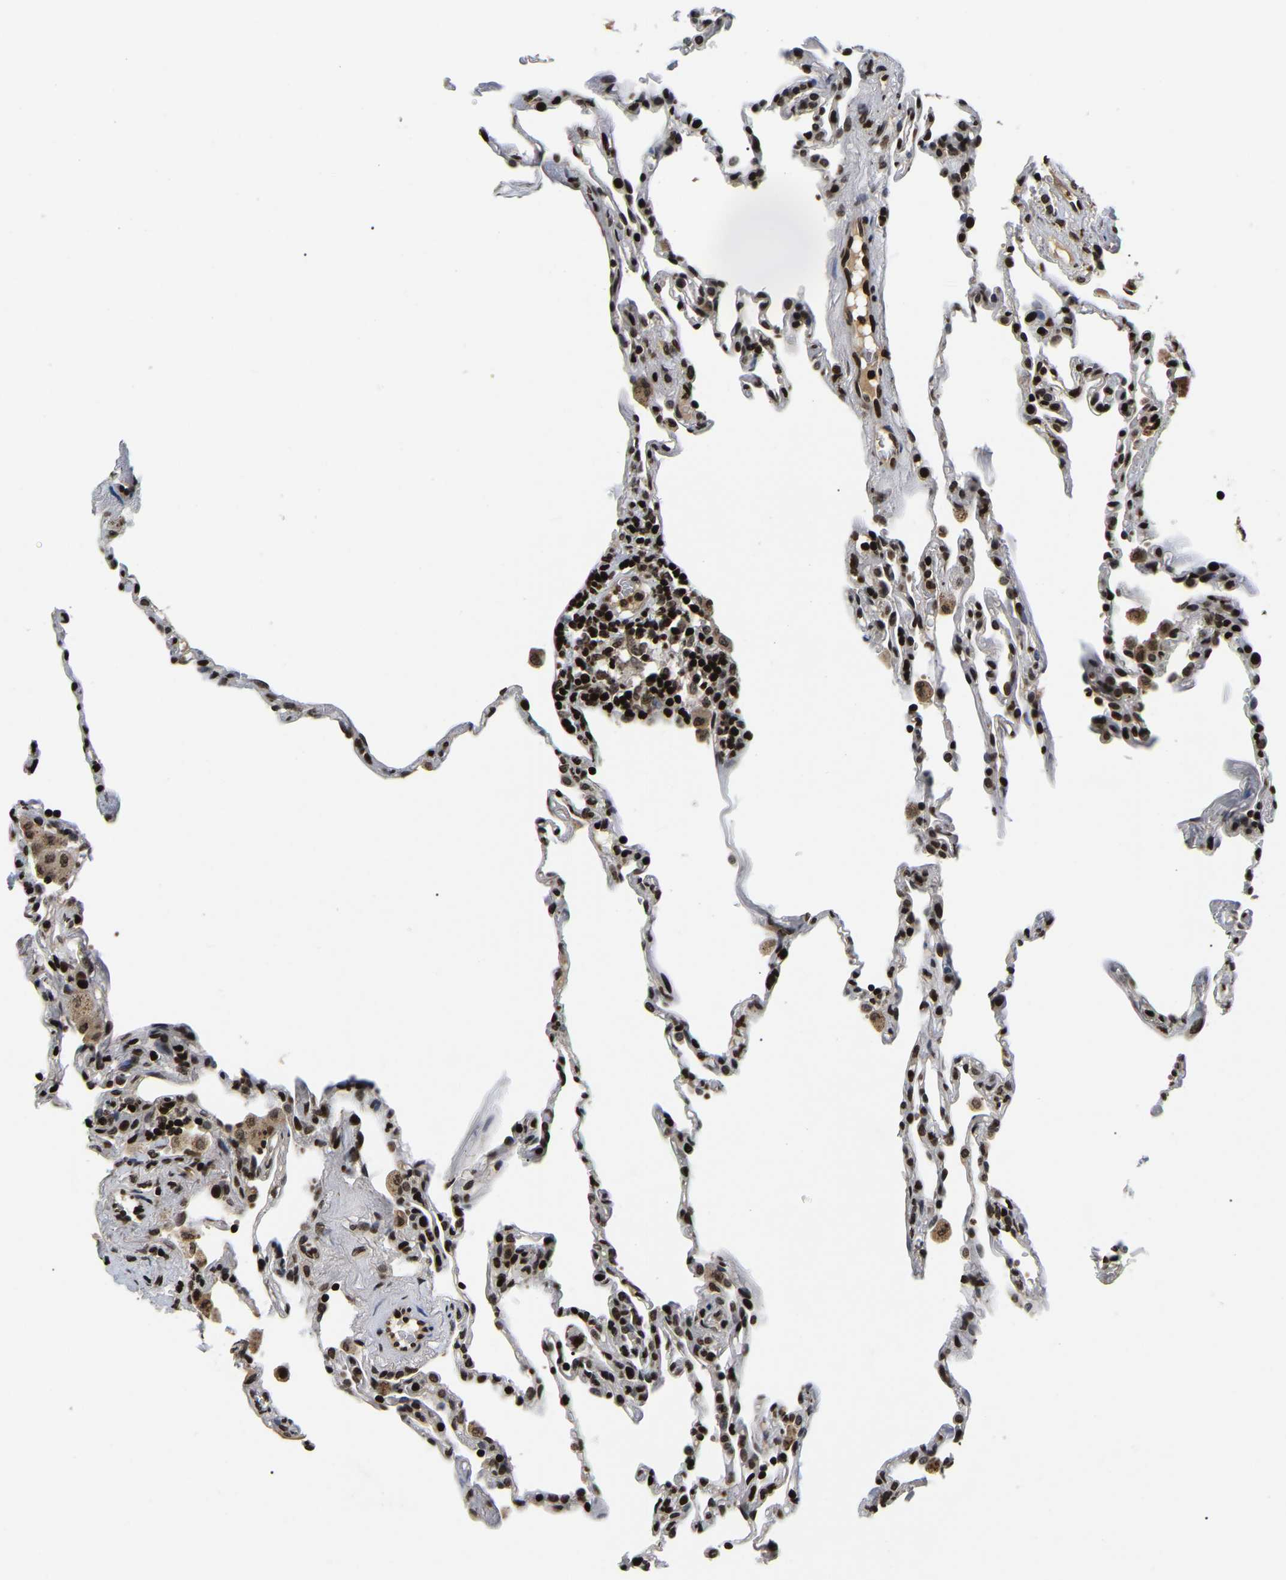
{"staining": {"intensity": "strong", "quantity": ">75%", "location": "nuclear"}, "tissue": "lung", "cell_type": "Alveolar cells", "image_type": "normal", "snomed": [{"axis": "morphology", "description": "Normal tissue, NOS"}, {"axis": "topography", "description": "Lung"}], "caption": "Human lung stained with a brown dye shows strong nuclear positive expression in approximately >75% of alveolar cells.", "gene": "LRRC61", "patient": {"sex": "male", "age": 59}}